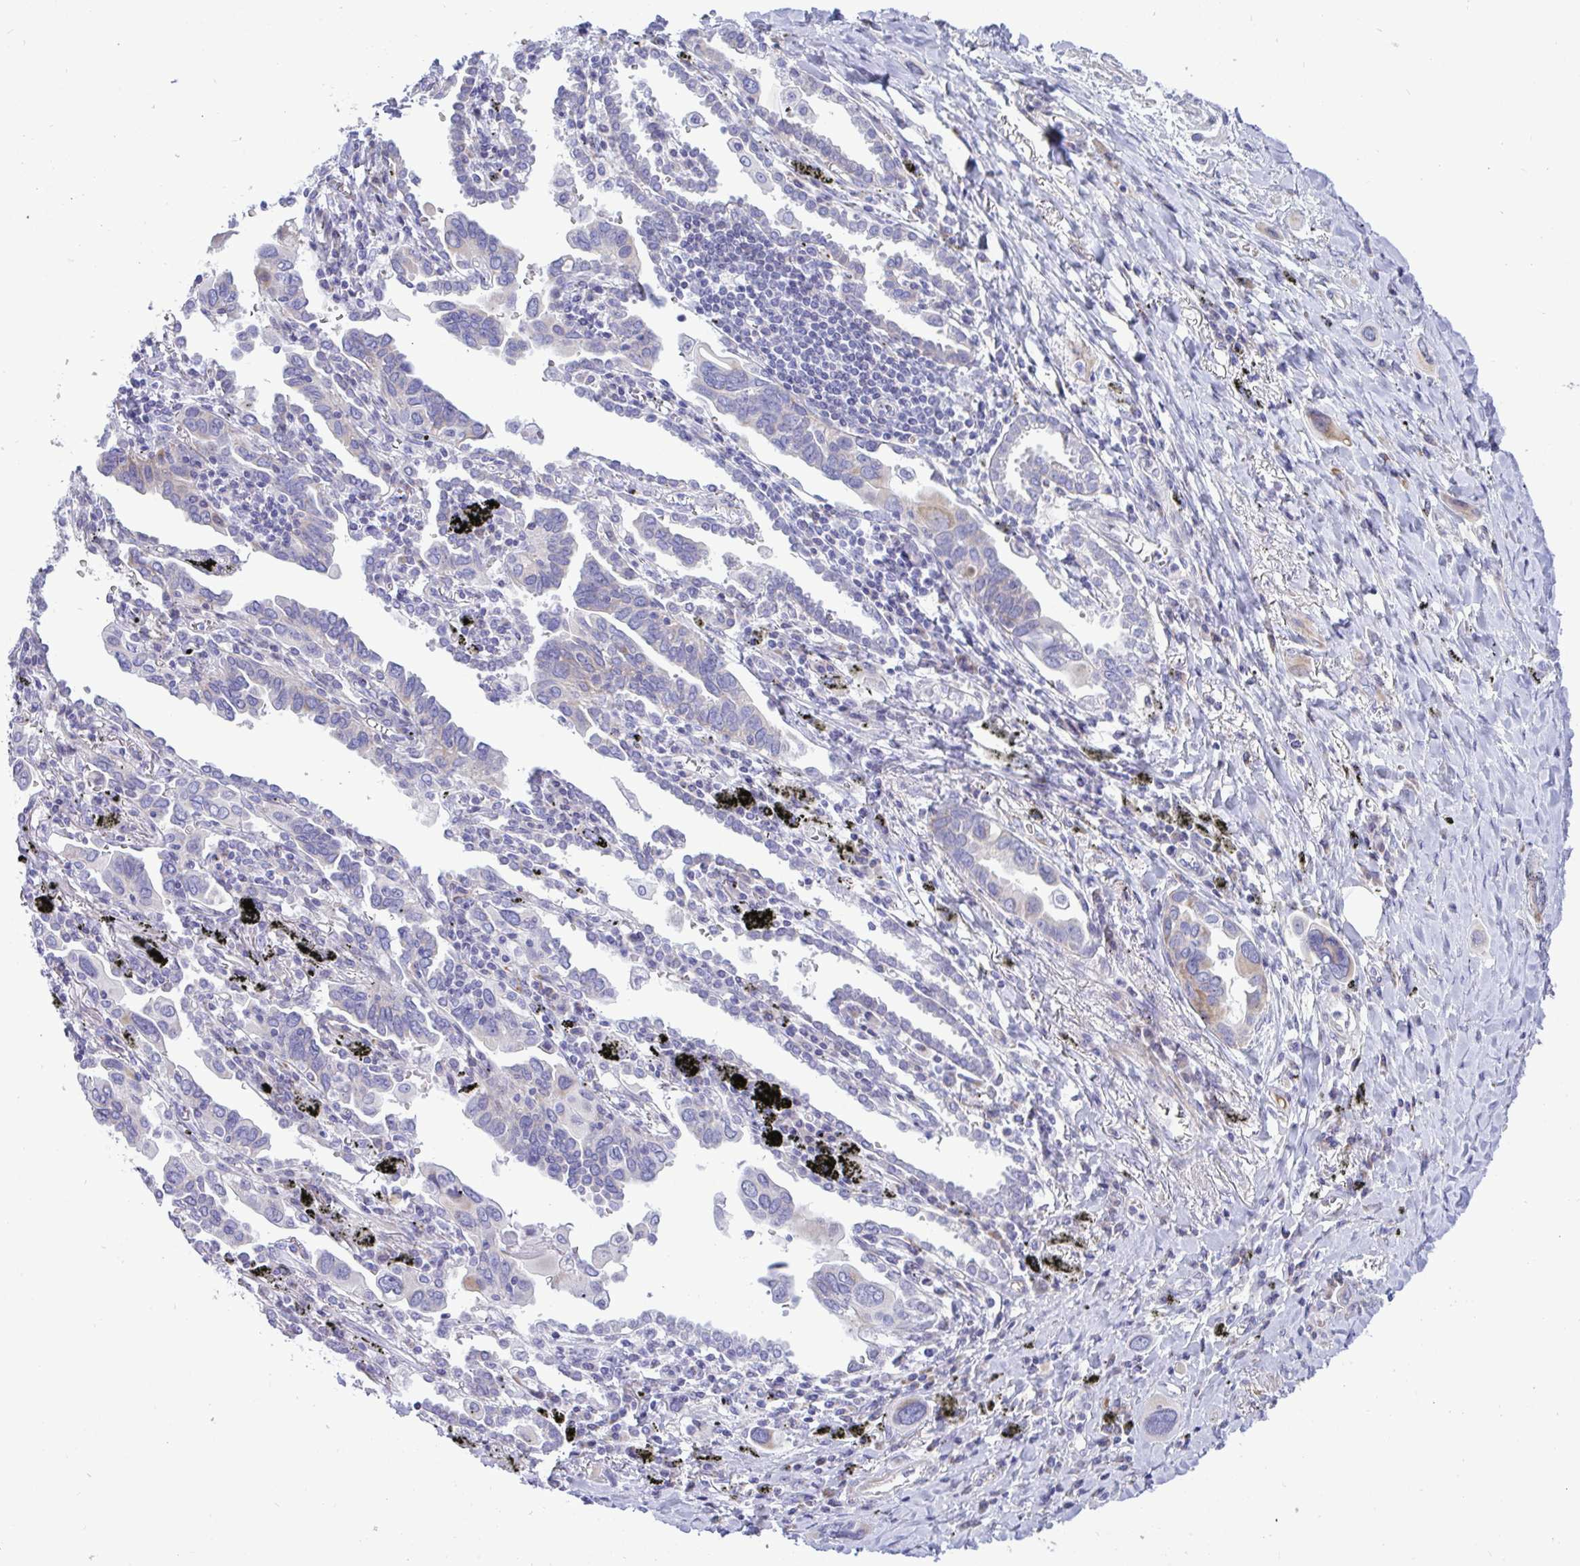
{"staining": {"intensity": "negative", "quantity": "none", "location": "none"}, "tissue": "lung cancer", "cell_type": "Tumor cells", "image_type": "cancer", "snomed": [{"axis": "morphology", "description": "Adenocarcinoma, NOS"}, {"axis": "topography", "description": "Lung"}], "caption": "IHC histopathology image of lung adenocarcinoma stained for a protein (brown), which exhibits no expression in tumor cells. (Immunohistochemistry (ihc), brightfield microscopy, high magnification).", "gene": "NTN1", "patient": {"sex": "male", "age": 76}}